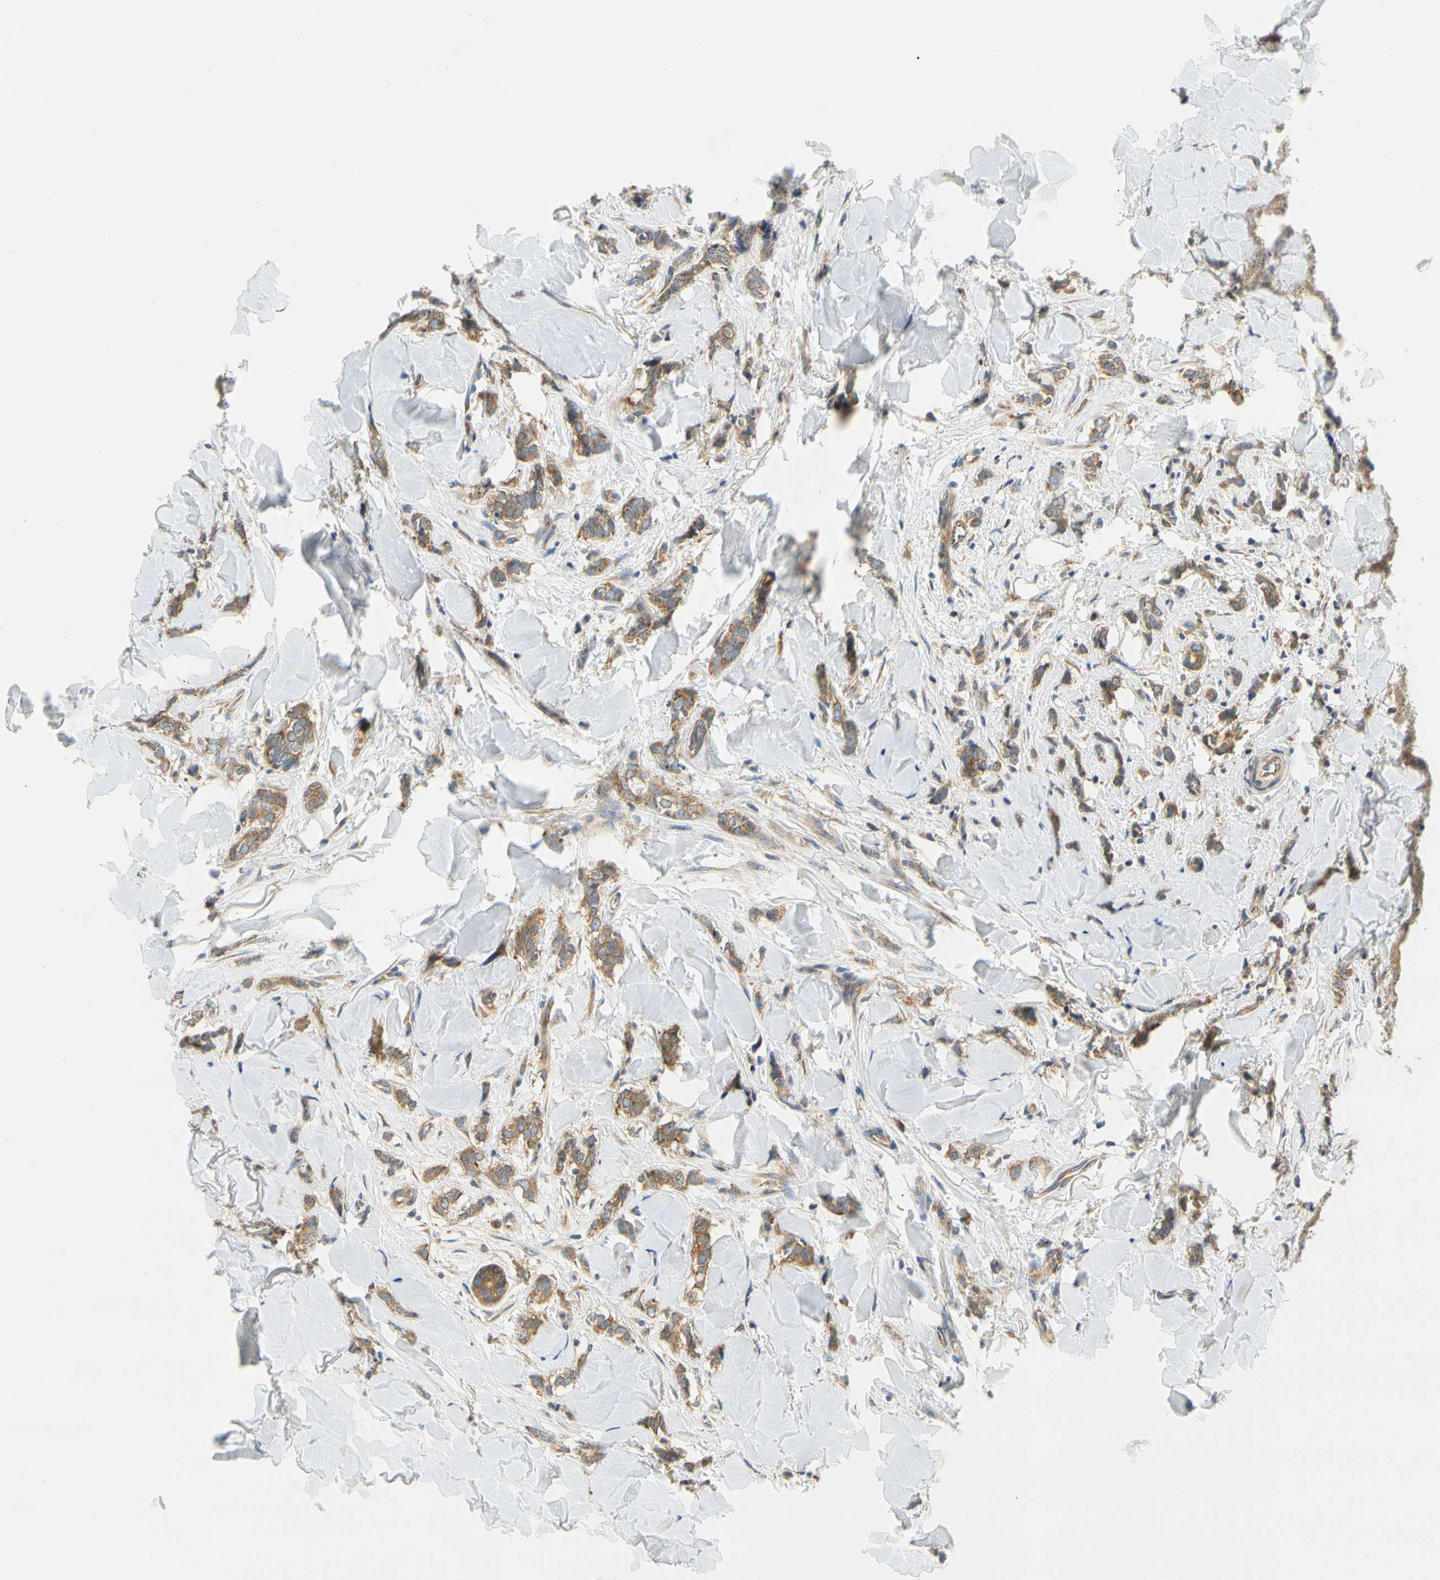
{"staining": {"intensity": "moderate", "quantity": ">75%", "location": "cytoplasmic/membranous"}, "tissue": "breast cancer", "cell_type": "Tumor cells", "image_type": "cancer", "snomed": [{"axis": "morphology", "description": "Lobular carcinoma"}, {"axis": "topography", "description": "Skin"}, {"axis": "topography", "description": "Breast"}], "caption": "Moderate cytoplasmic/membranous positivity for a protein is present in approximately >75% of tumor cells of breast cancer (lobular carcinoma) using immunohistochemistry.", "gene": "LRRC47", "patient": {"sex": "female", "age": 46}}